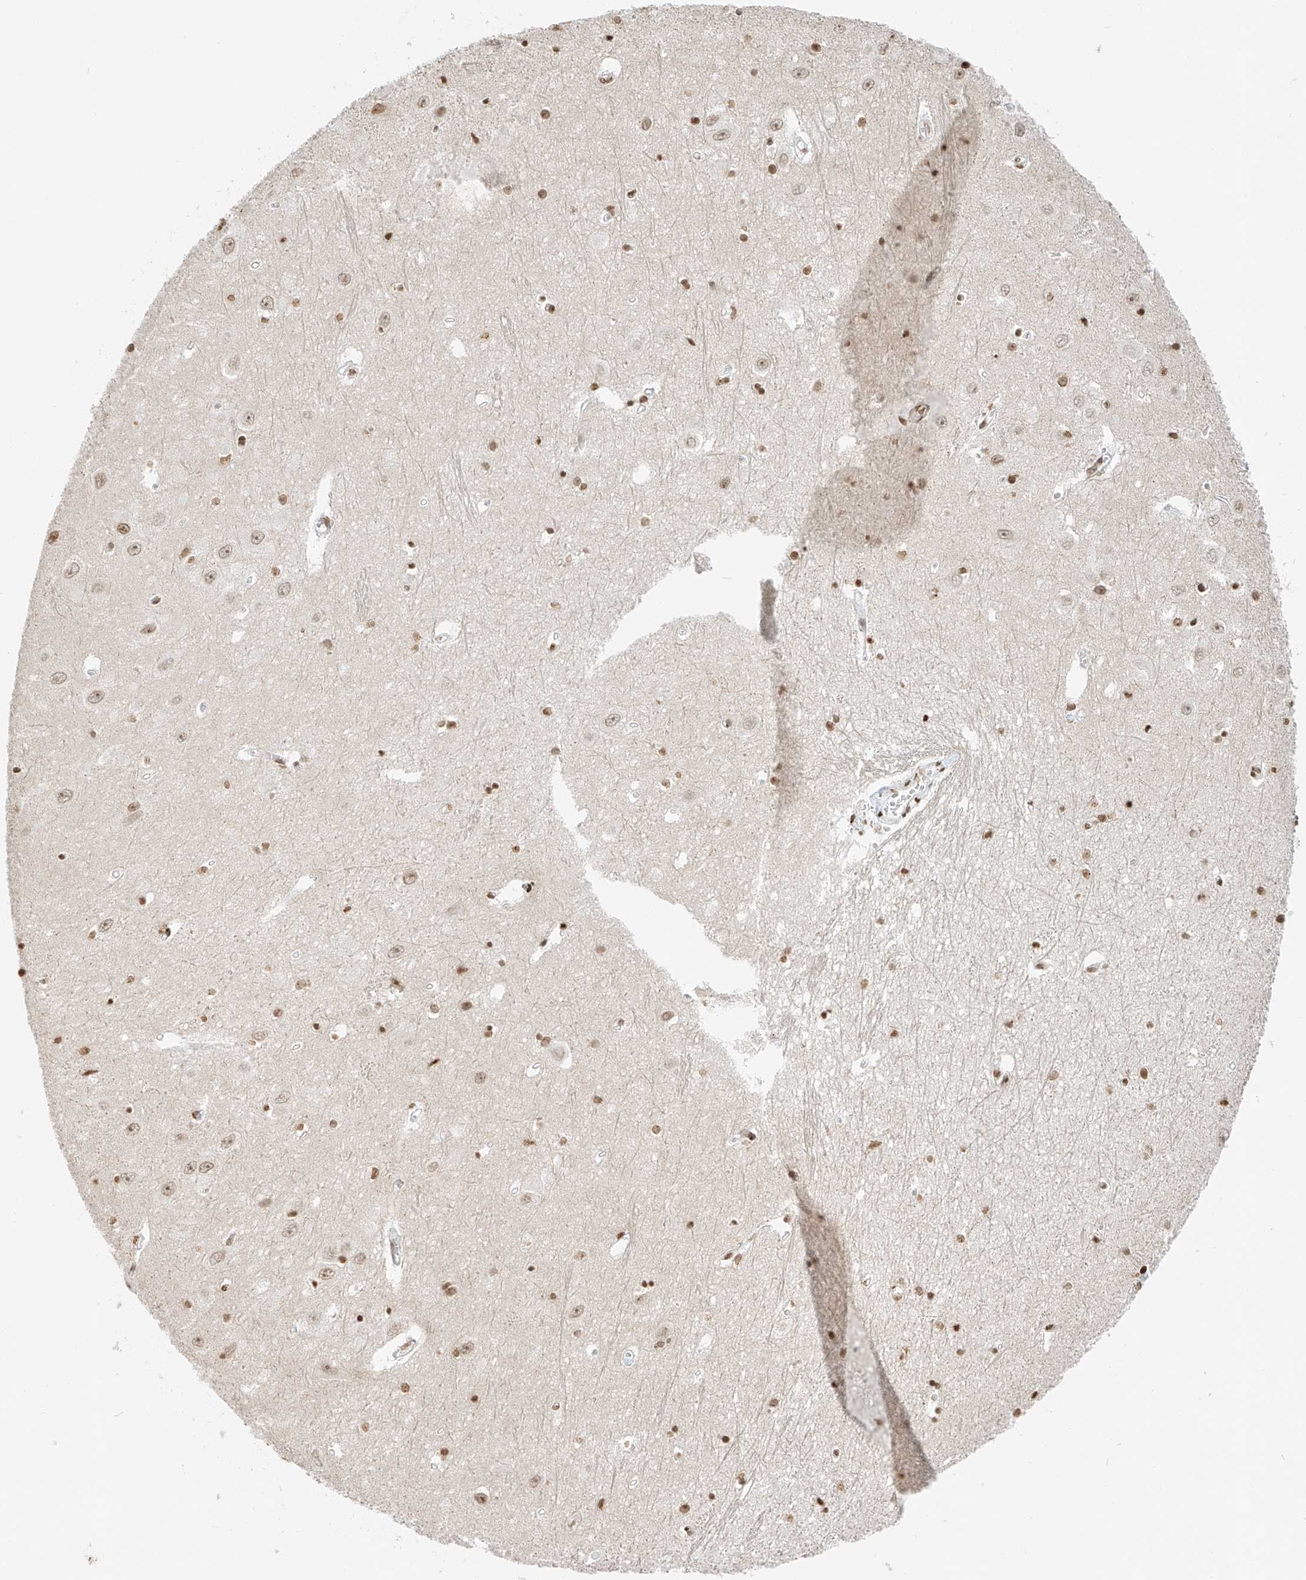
{"staining": {"intensity": "moderate", "quantity": ">75%", "location": "nuclear"}, "tissue": "hippocampus", "cell_type": "Glial cells", "image_type": "normal", "snomed": [{"axis": "morphology", "description": "Normal tissue, NOS"}, {"axis": "topography", "description": "Hippocampus"}], "caption": "A brown stain highlights moderate nuclear staining of a protein in glial cells of benign hippocampus.", "gene": "C17orf58", "patient": {"sex": "female", "age": 64}}